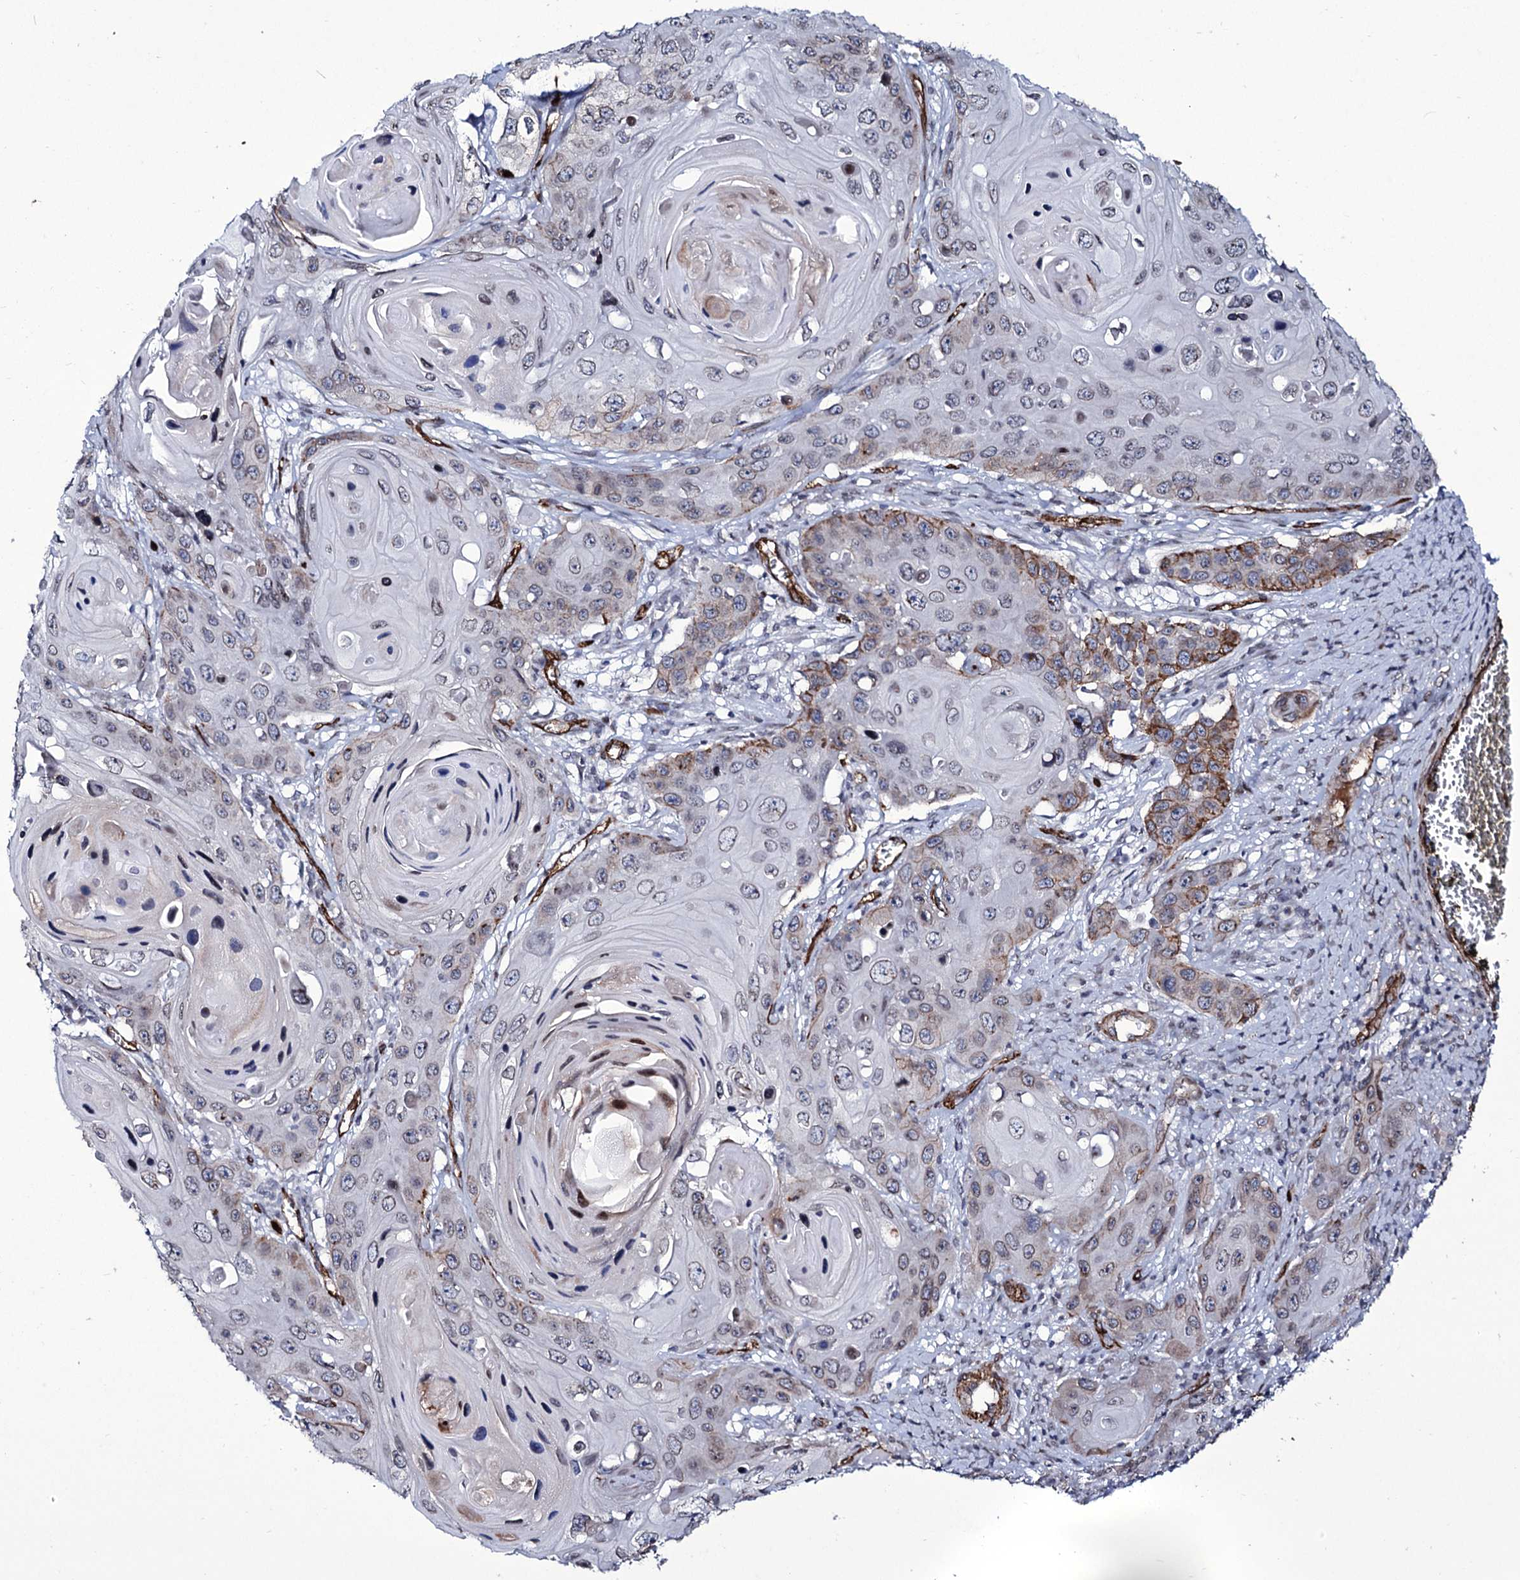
{"staining": {"intensity": "moderate", "quantity": "<25%", "location": "cytoplasmic/membranous"}, "tissue": "skin cancer", "cell_type": "Tumor cells", "image_type": "cancer", "snomed": [{"axis": "morphology", "description": "Squamous cell carcinoma, NOS"}, {"axis": "topography", "description": "Skin"}], "caption": "Skin cancer (squamous cell carcinoma) stained with DAB (3,3'-diaminobenzidine) immunohistochemistry (IHC) displays low levels of moderate cytoplasmic/membranous staining in about <25% of tumor cells.", "gene": "ZC3H12C", "patient": {"sex": "male", "age": 55}}